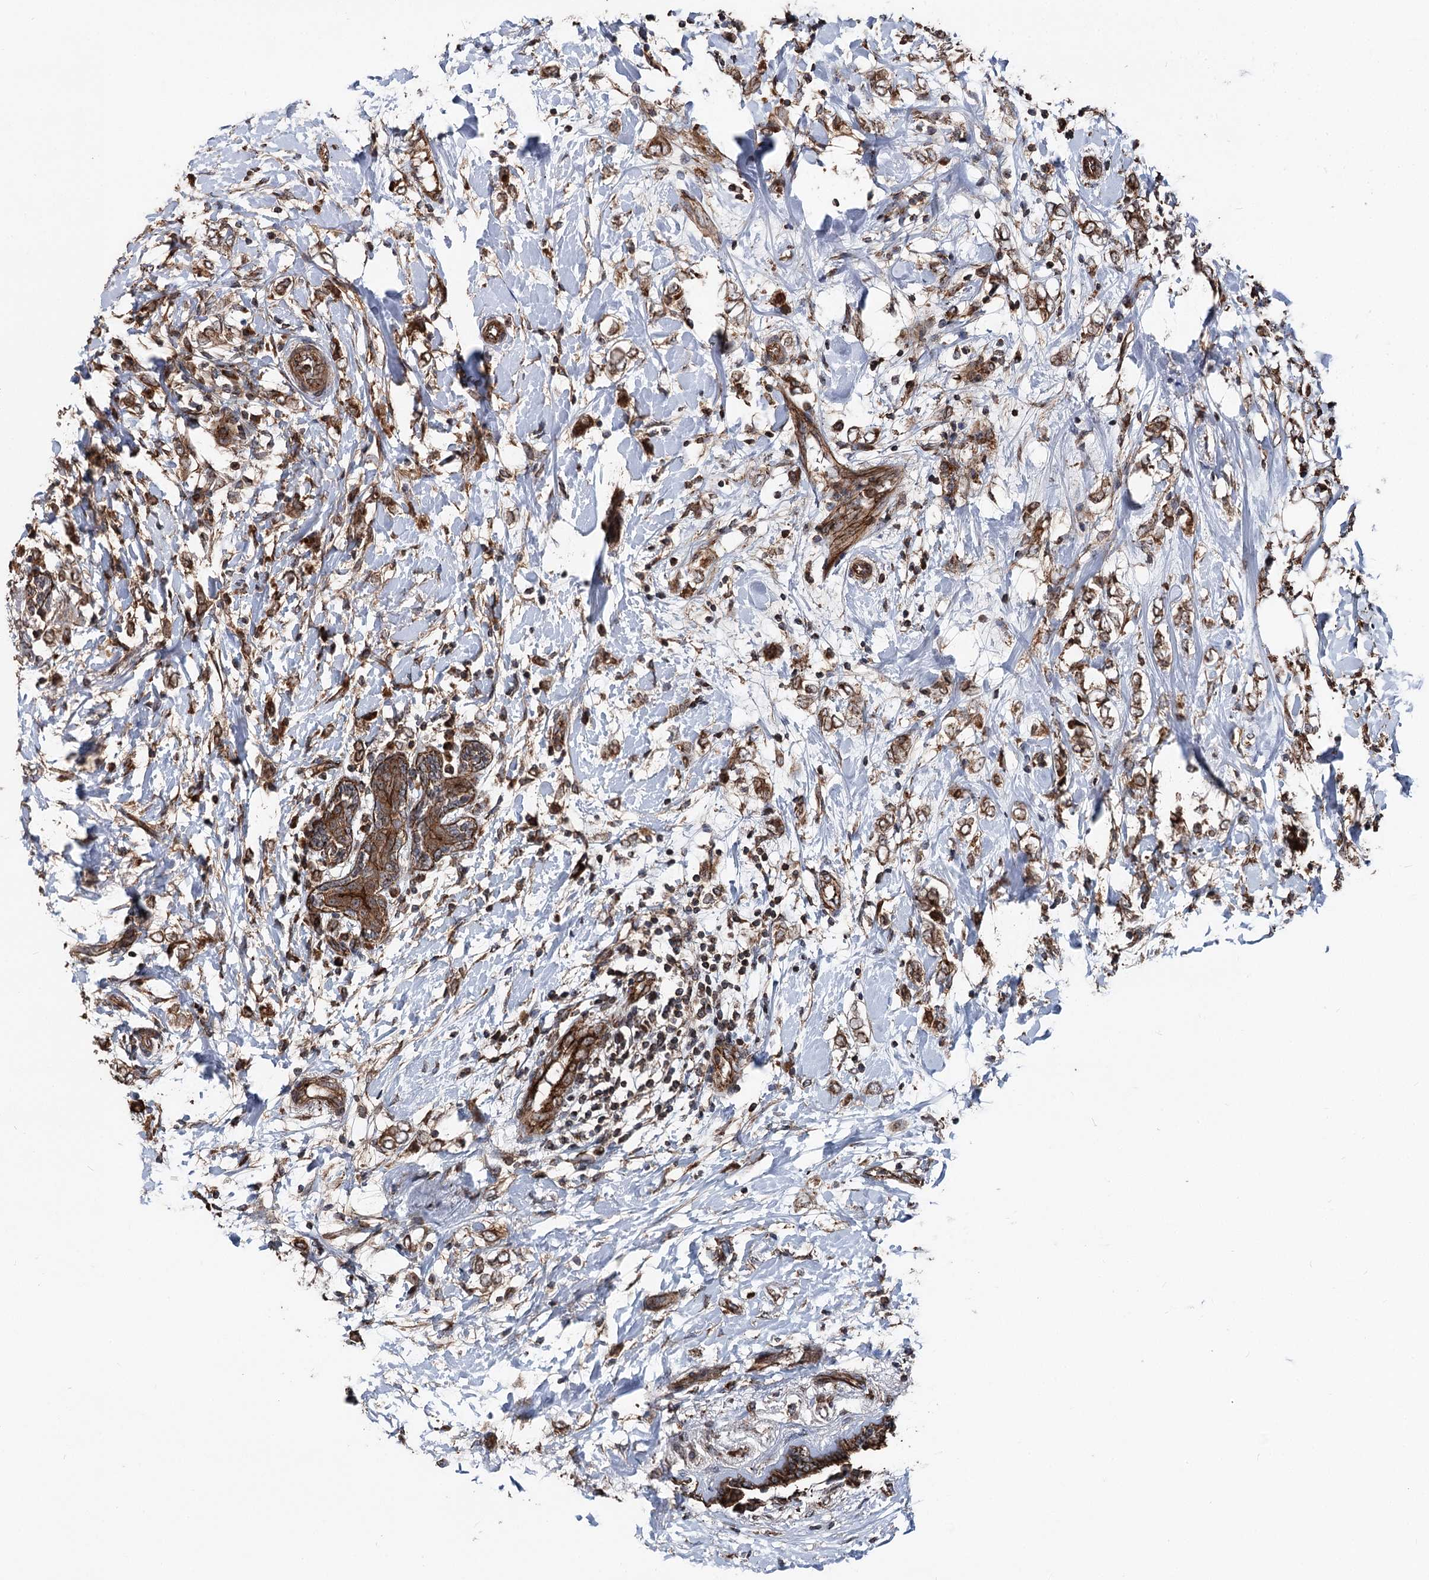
{"staining": {"intensity": "moderate", "quantity": ">75%", "location": "cytoplasmic/membranous"}, "tissue": "breast cancer", "cell_type": "Tumor cells", "image_type": "cancer", "snomed": [{"axis": "morphology", "description": "Normal tissue, NOS"}, {"axis": "morphology", "description": "Lobular carcinoma"}, {"axis": "topography", "description": "Breast"}], "caption": "Breast cancer stained with a protein marker demonstrates moderate staining in tumor cells.", "gene": "ITFG2", "patient": {"sex": "female", "age": 47}}